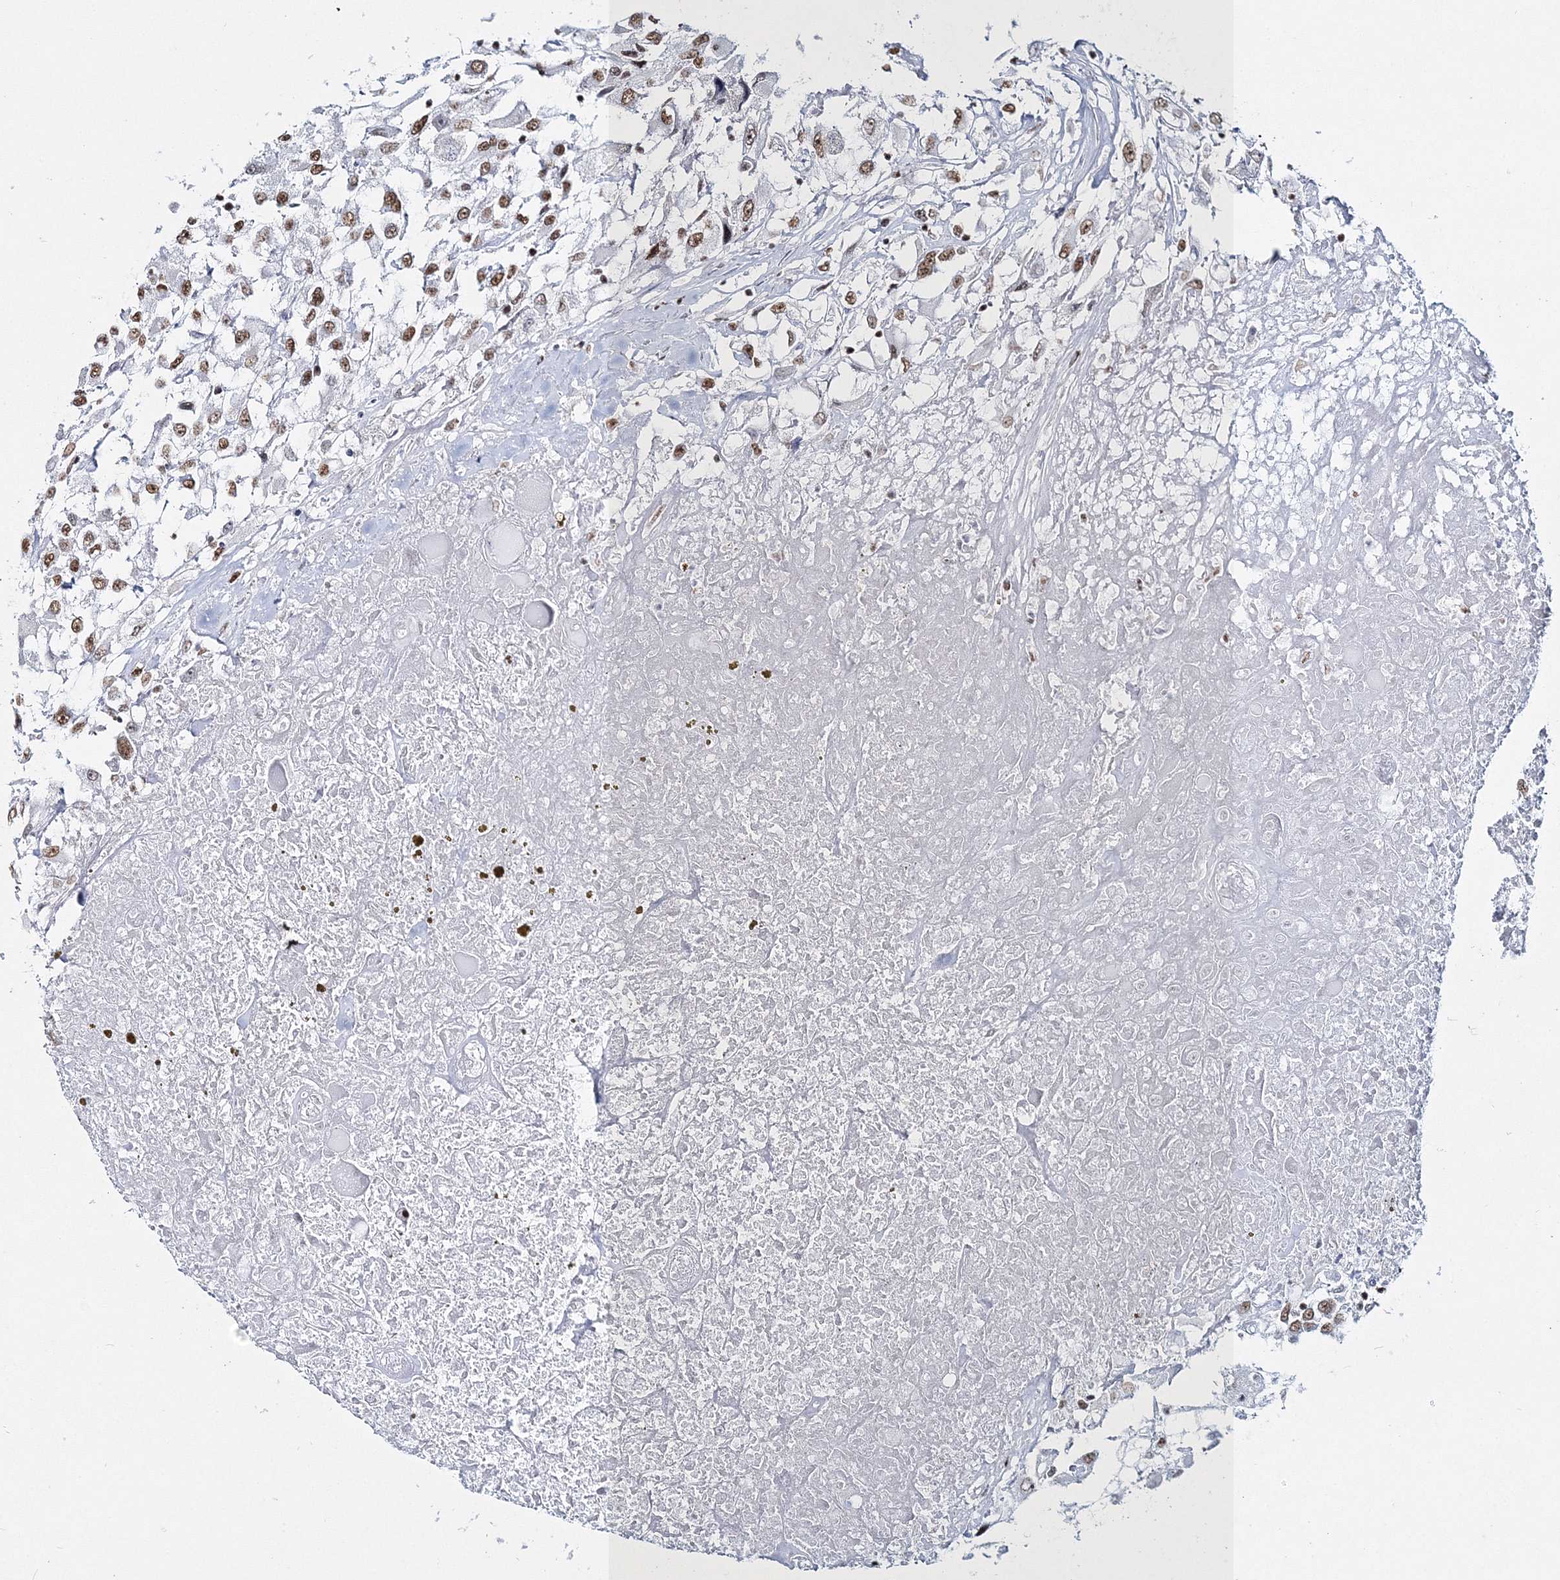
{"staining": {"intensity": "moderate", "quantity": ">75%", "location": "nuclear"}, "tissue": "renal cancer", "cell_type": "Tumor cells", "image_type": "cancer", "snomed": [{"axis": "morphology", "description": "Adenocarcinoma, NOS"}, {"axis": "topography", "description": "Kidney"}], "caption": "Tumor cells show moderate nuclear staining in about >75% of cells in renal cancer.", "gene": "QRICH1", "patient": {"sex": "female", "age": 52}}